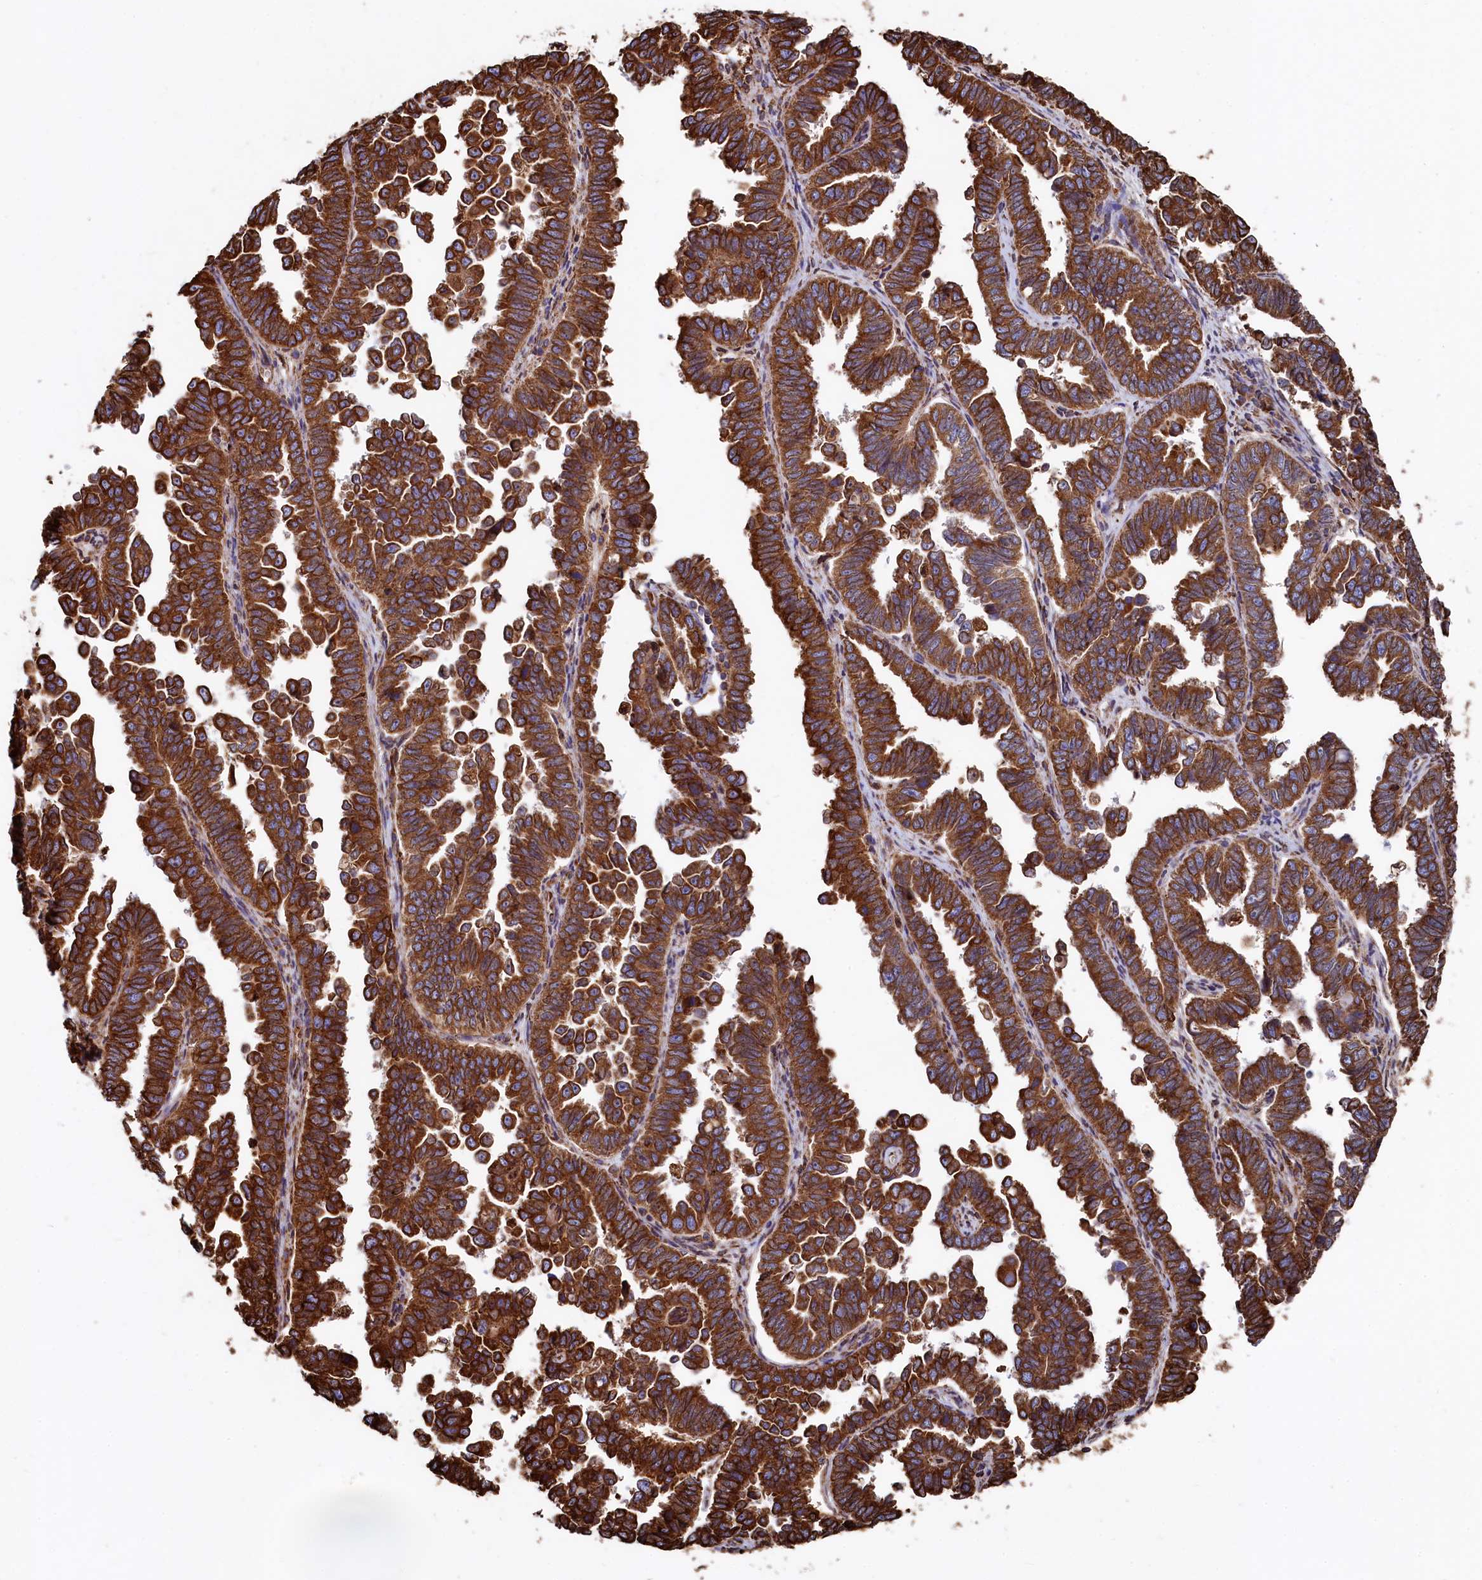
{"staining": {"intensity": "strong", "quantity": ">75%", "location": "cytoplasmic/membranous"}, "tissue": "endometrial cancer", "cell_type": "Tumor cells", "image_type": "cancer", "snomed": [{"axis": "morphology", "description": "Adenocarcinoma, NOS"}, {"axis": "topography", "description": "Endometrium"}], "caption": "Strong cytoplasmic/membranous protein expression is identified in approximately >75% of tumor cells in endometrial cancer (adenocarcinoma).", "gene": "NEURL1B", "patient": {"sex": "female", "age": 75}}